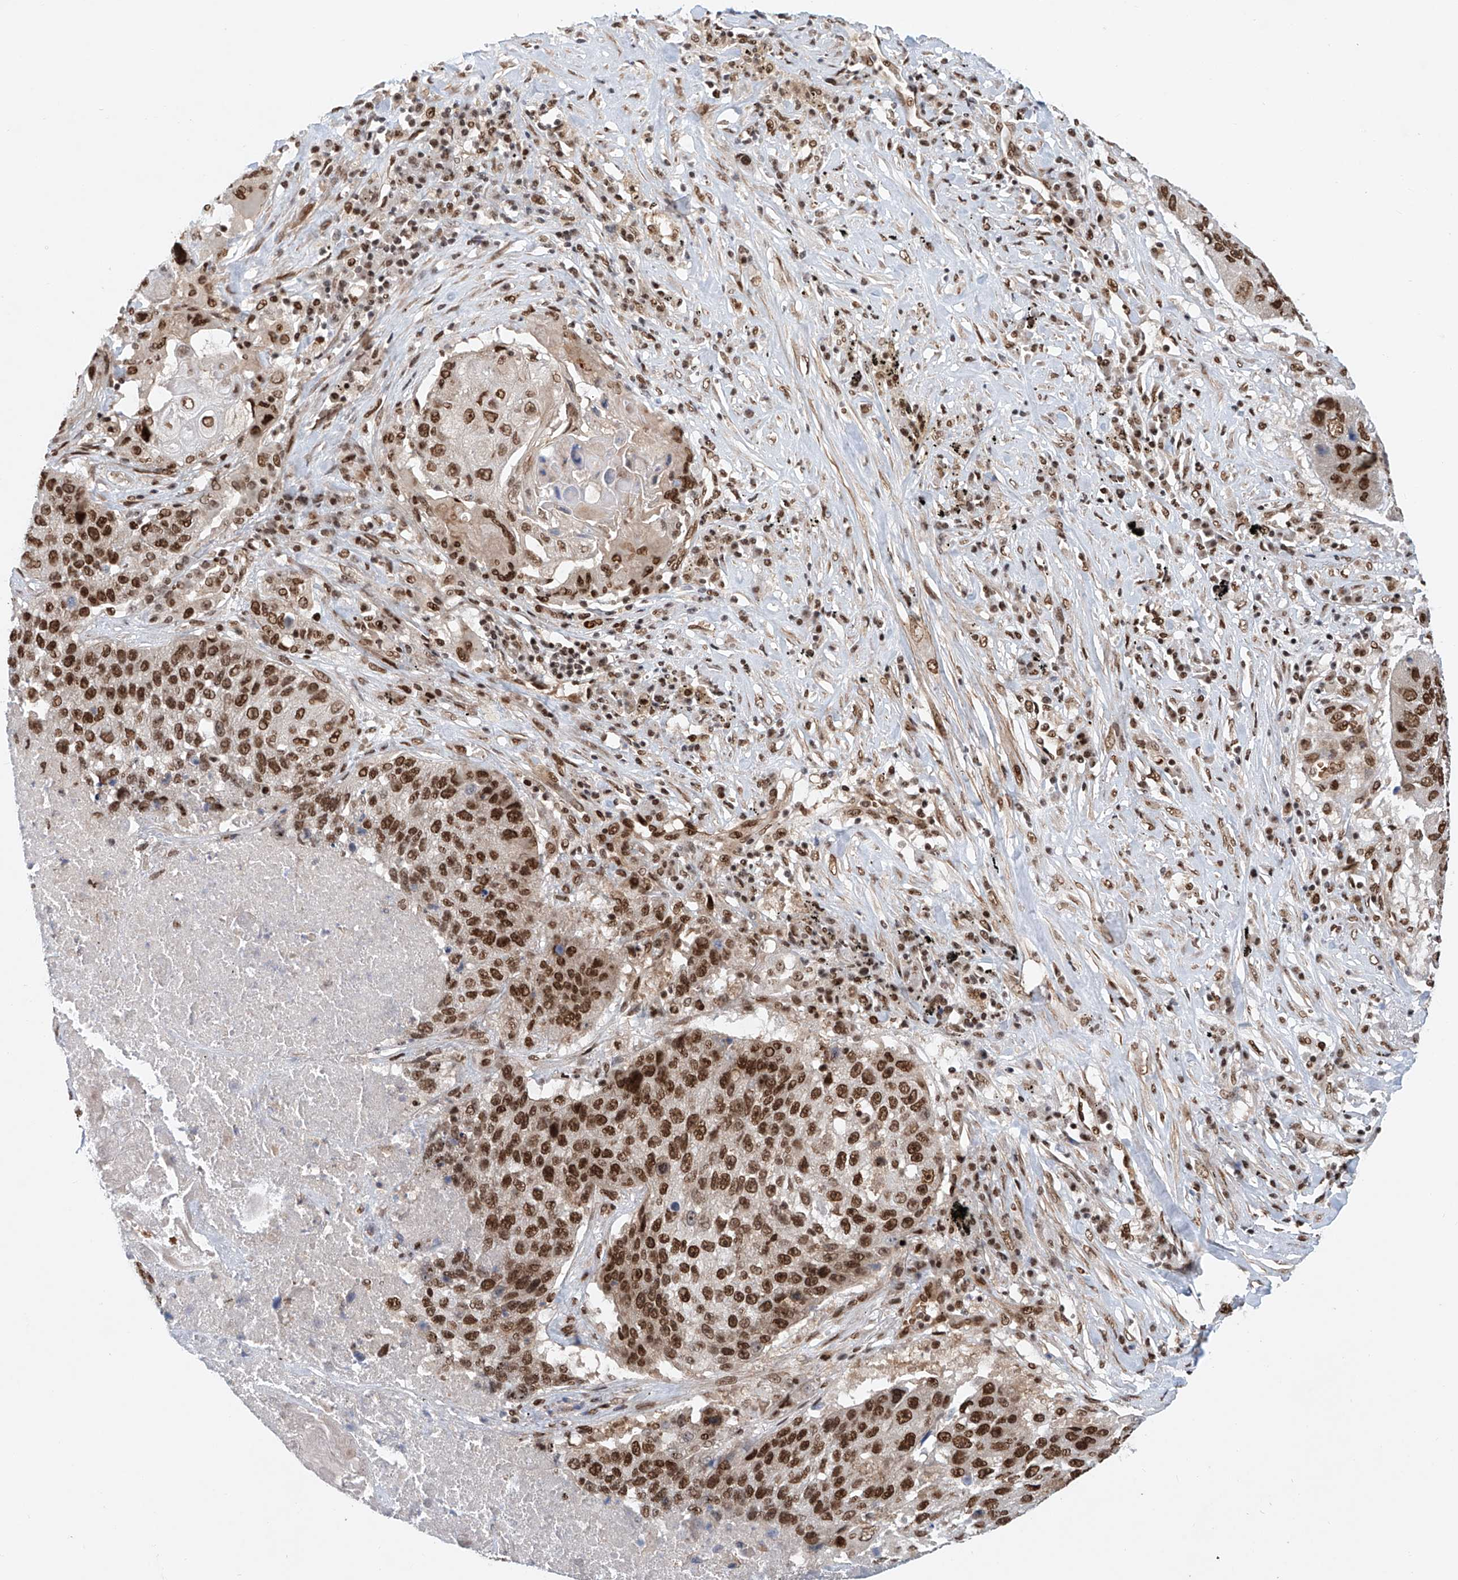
{"staining": {"intensity": "strong", "quantity": ">75%", "location": "nuclear"}, "tissue": "lung cancer", "cell_type": "Tumor cells", "image_type": "cancer", "snomed": [{"axis": "morphology", "description": "Squamous cell carcinoma, NOS"}, {"axis": "topography", "description": "Lung"}], "caption": "This histopathology image shows lung squamous cell carcinoma stained with immunohistochemistry to label a protein in brown. The nuclear of tumor cells show strong positivity for the protein. Nuclei are counter-stained blue.", "gene": "ZNF470", "patient": {"sex": "male", "age": 61}}